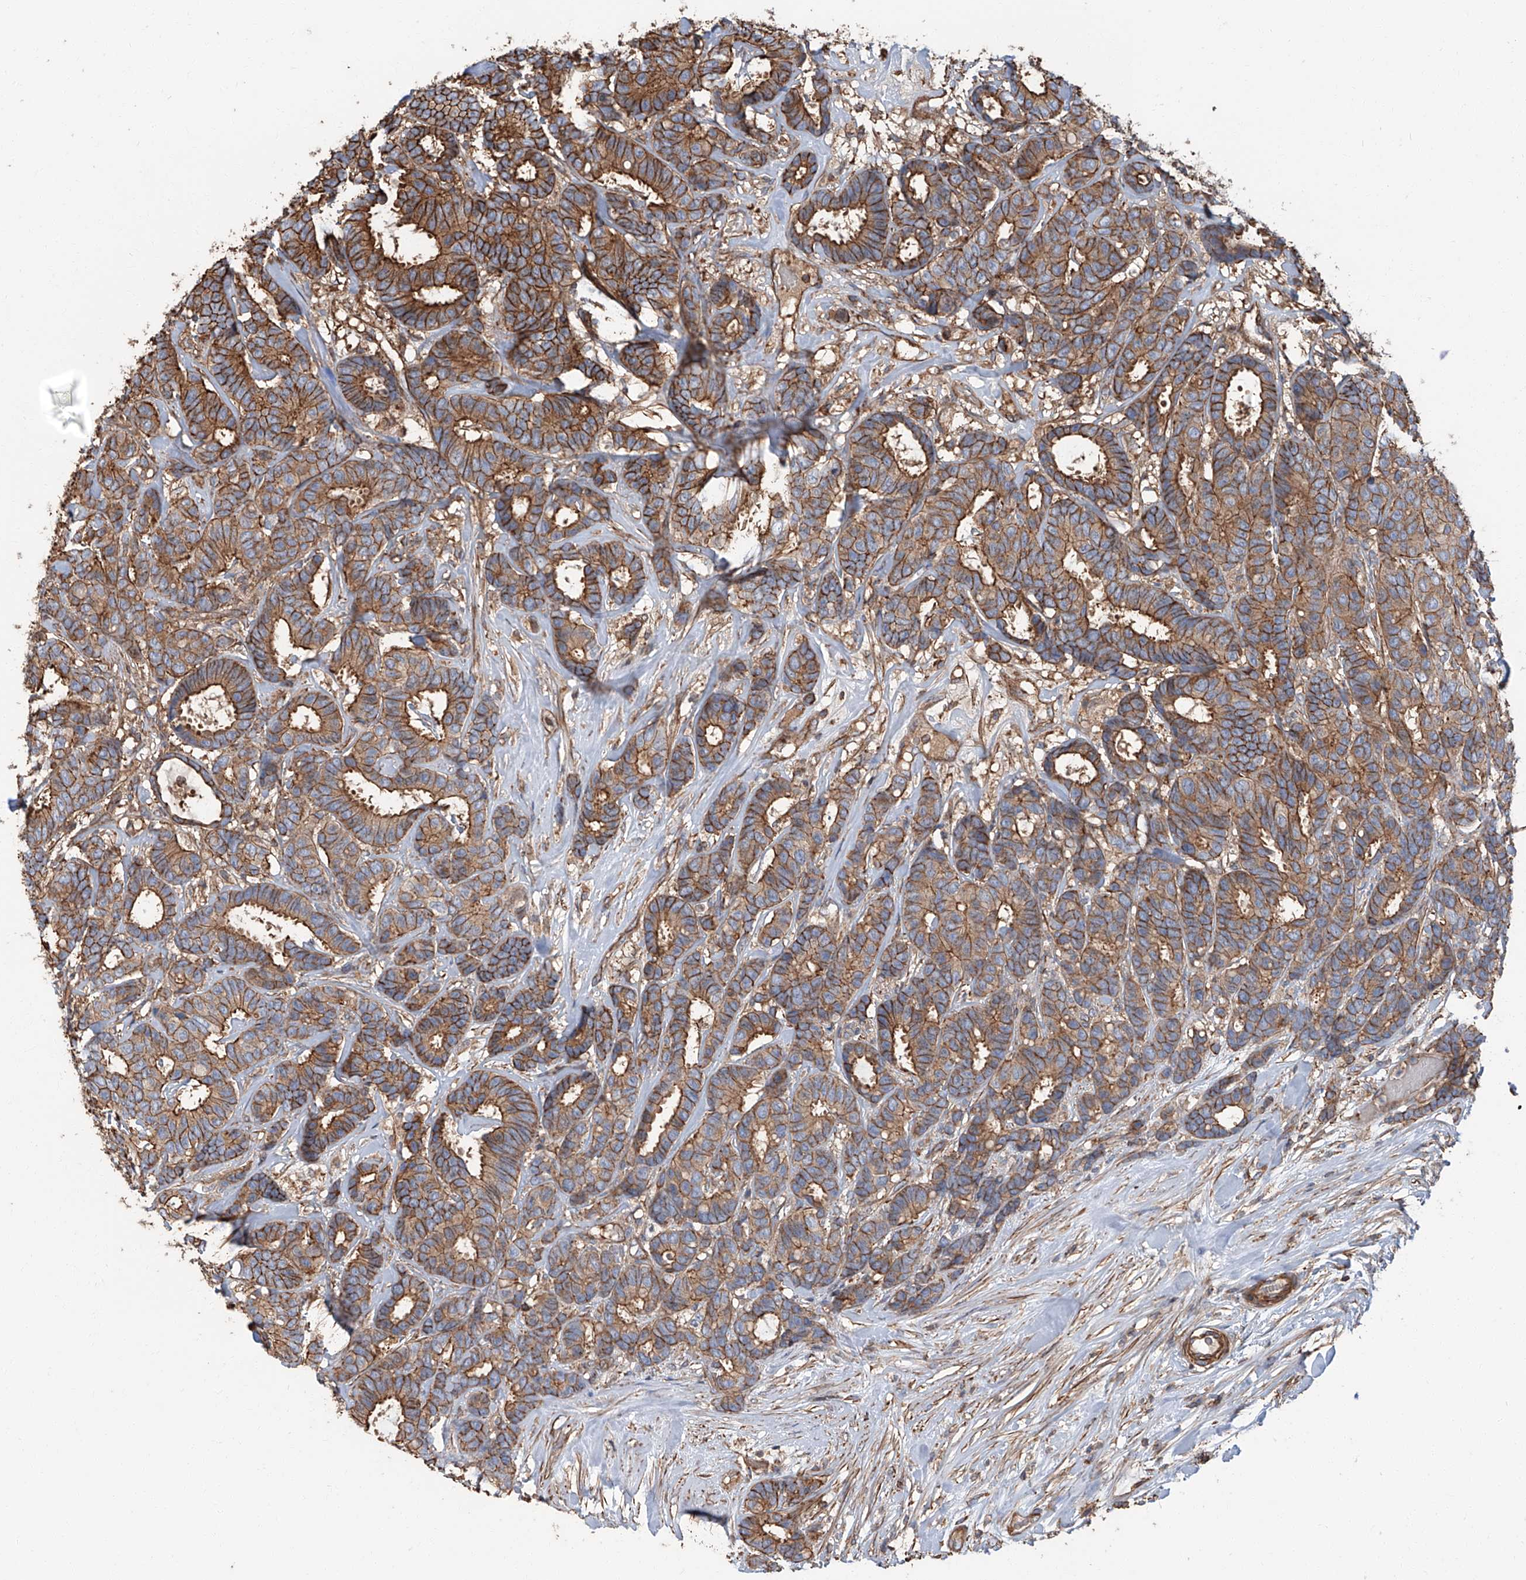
{"staining": {"intensity": "strong", "quantity": ">75%", "location": "cytoplasmic/membranous"}, "tissue": "breast cancer", "cell_type": "Tumor cells", "image_type": "cancer", "snomed": [{"axis": "morphology", "description": "Duct carcinoma"}, {"axis": "topography", "description": "Breast"}], "caption": "An immunohistochemistry (IHC) photomicrograph of neoplastic tissue is shown. Protein staining in brown shows strong cytoplasmic/membranous positivity in breast cancer within tumor cells. Nuclei are stained in blue.", "gene": "PIEZO2", "patient": {"sex": "female", "age": 87}}